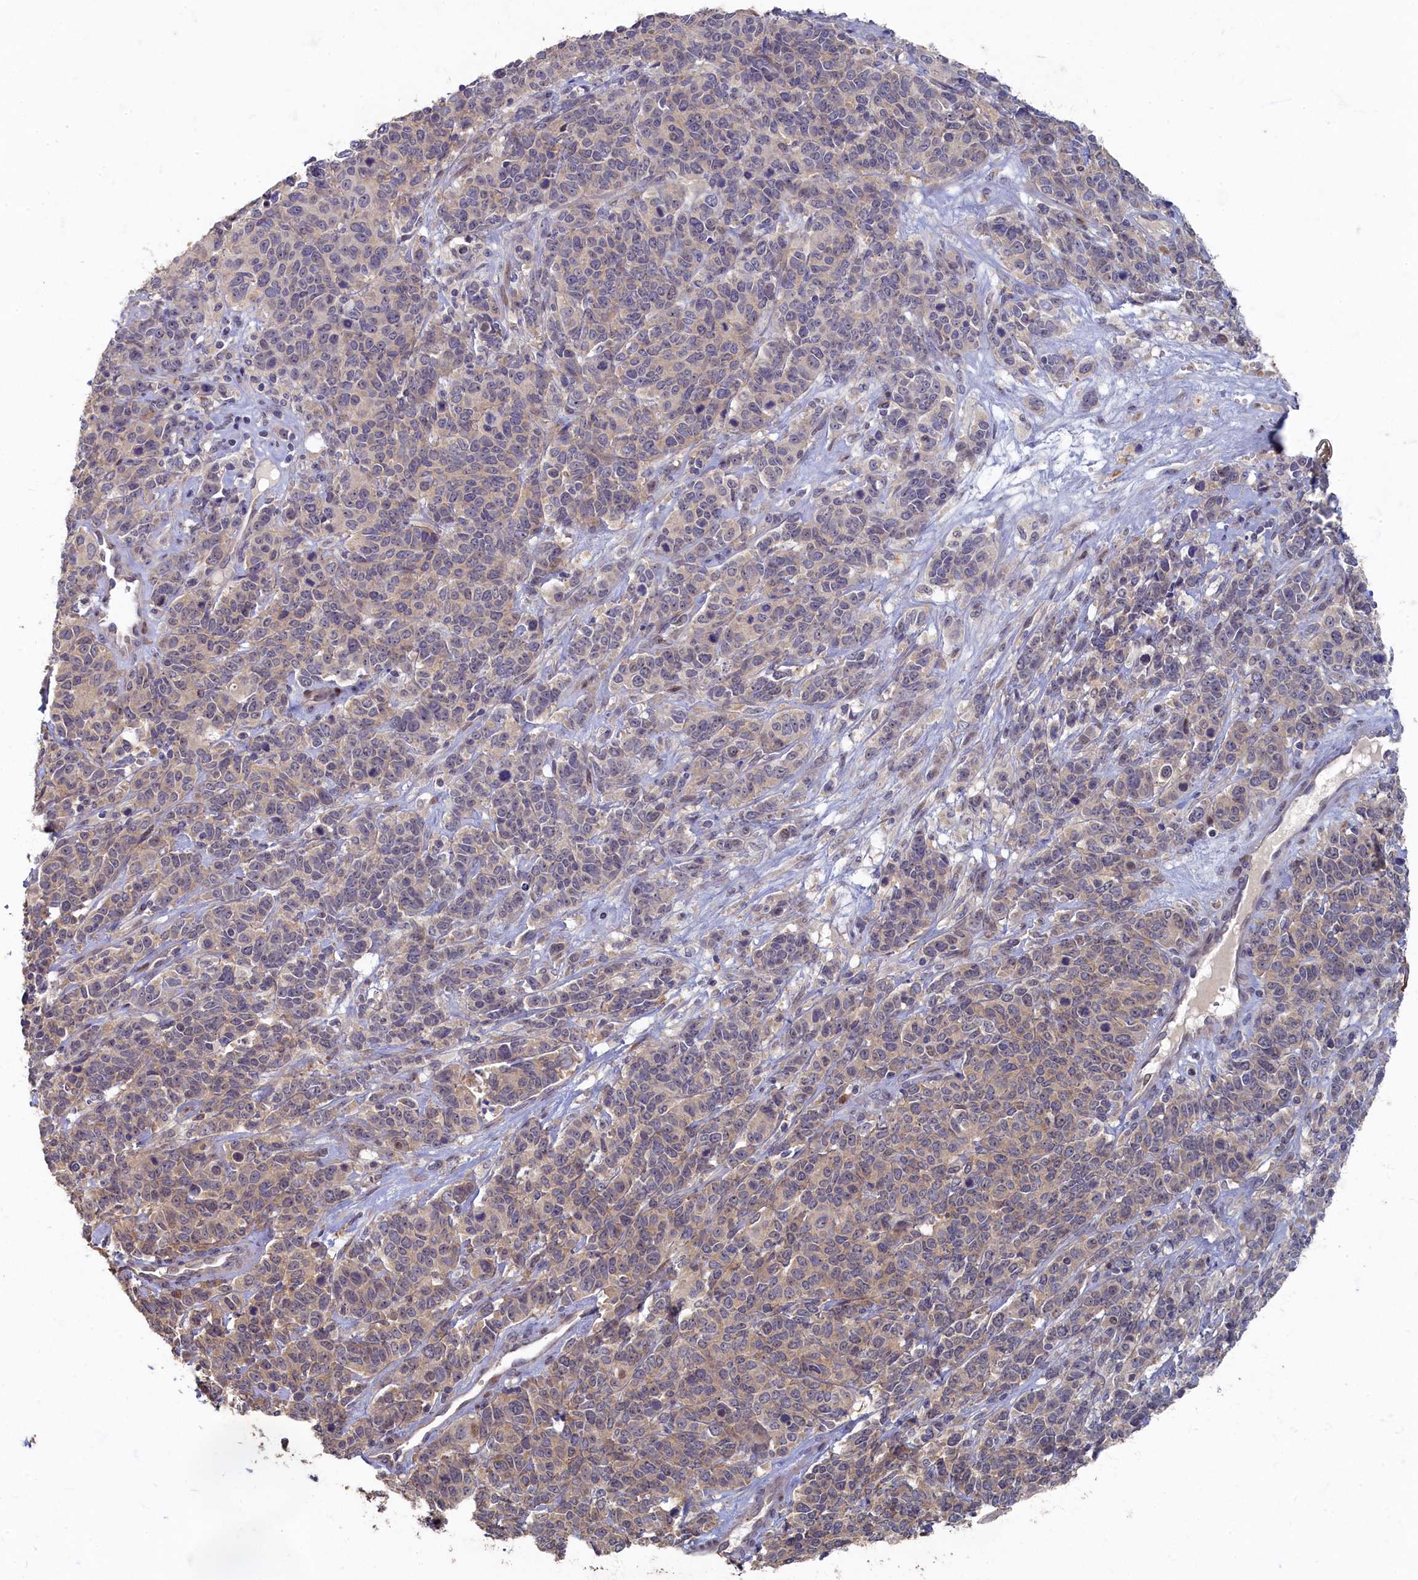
{"staining": {"intensity": "weak", "quantity": "25%-75%", "location": "cytoplasmic/membranous"}, "tissue": "cervical cancer", "cell_type": "Tumor cells", "image_type": "cancer", "snomed": [{"axis": "morphology", "description": "Squamous cell carcinoma, NOS"}, {"axis": "topography", "description": "Cervix"}], "caption": "Tumor cells demonstrate low levels of weak cytoplasmic/membranous staining in about 25%-75% of cells in cervical cancer (squamous cell carcinoma).", "gene": "HUNK", "patient": {"sex": "female", "age": 60}}